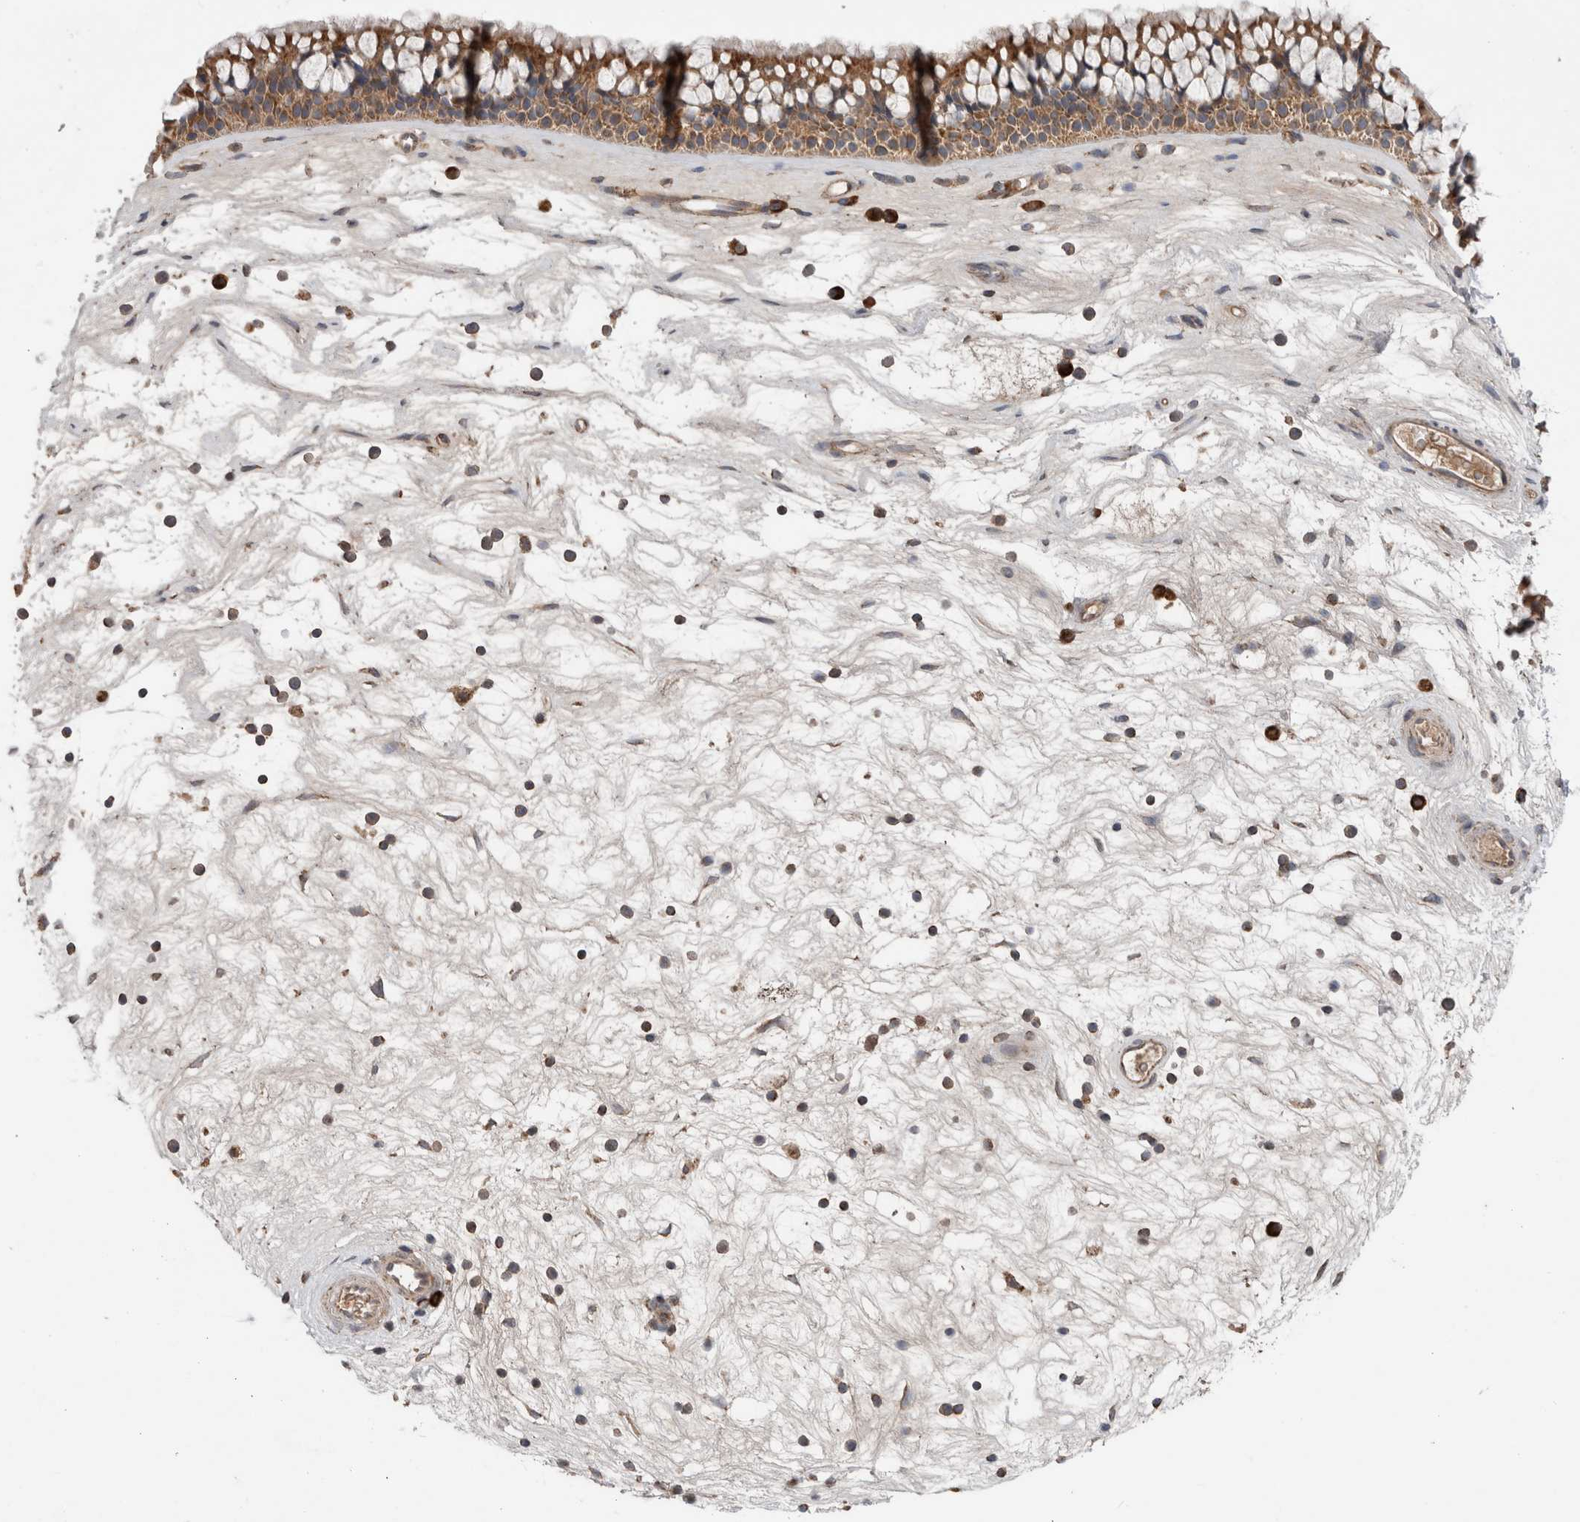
{"staining": {"intensity": "moderate", "quantity": ">75%", "location": "cytoplasmic/membranous"}, "tissue": "nasopharynx", "cell_type": "Respiratory epithelial cells", "image_type": "normal", "snomed": [{"axis": "morphology", "description": "Normal tissue, NOS"}, {"axis": "topography", "description": "Nasopharynx"}], "caption": "Approximately >75% of respiratory epithelial cells in normal nasopharynx reveal moderate cytoplasmic/membranous protein positivity as visualized by brown immunohistochemical staining.", "gene": "KIF21B", "patient": {"sex": "male", "age": 64}}